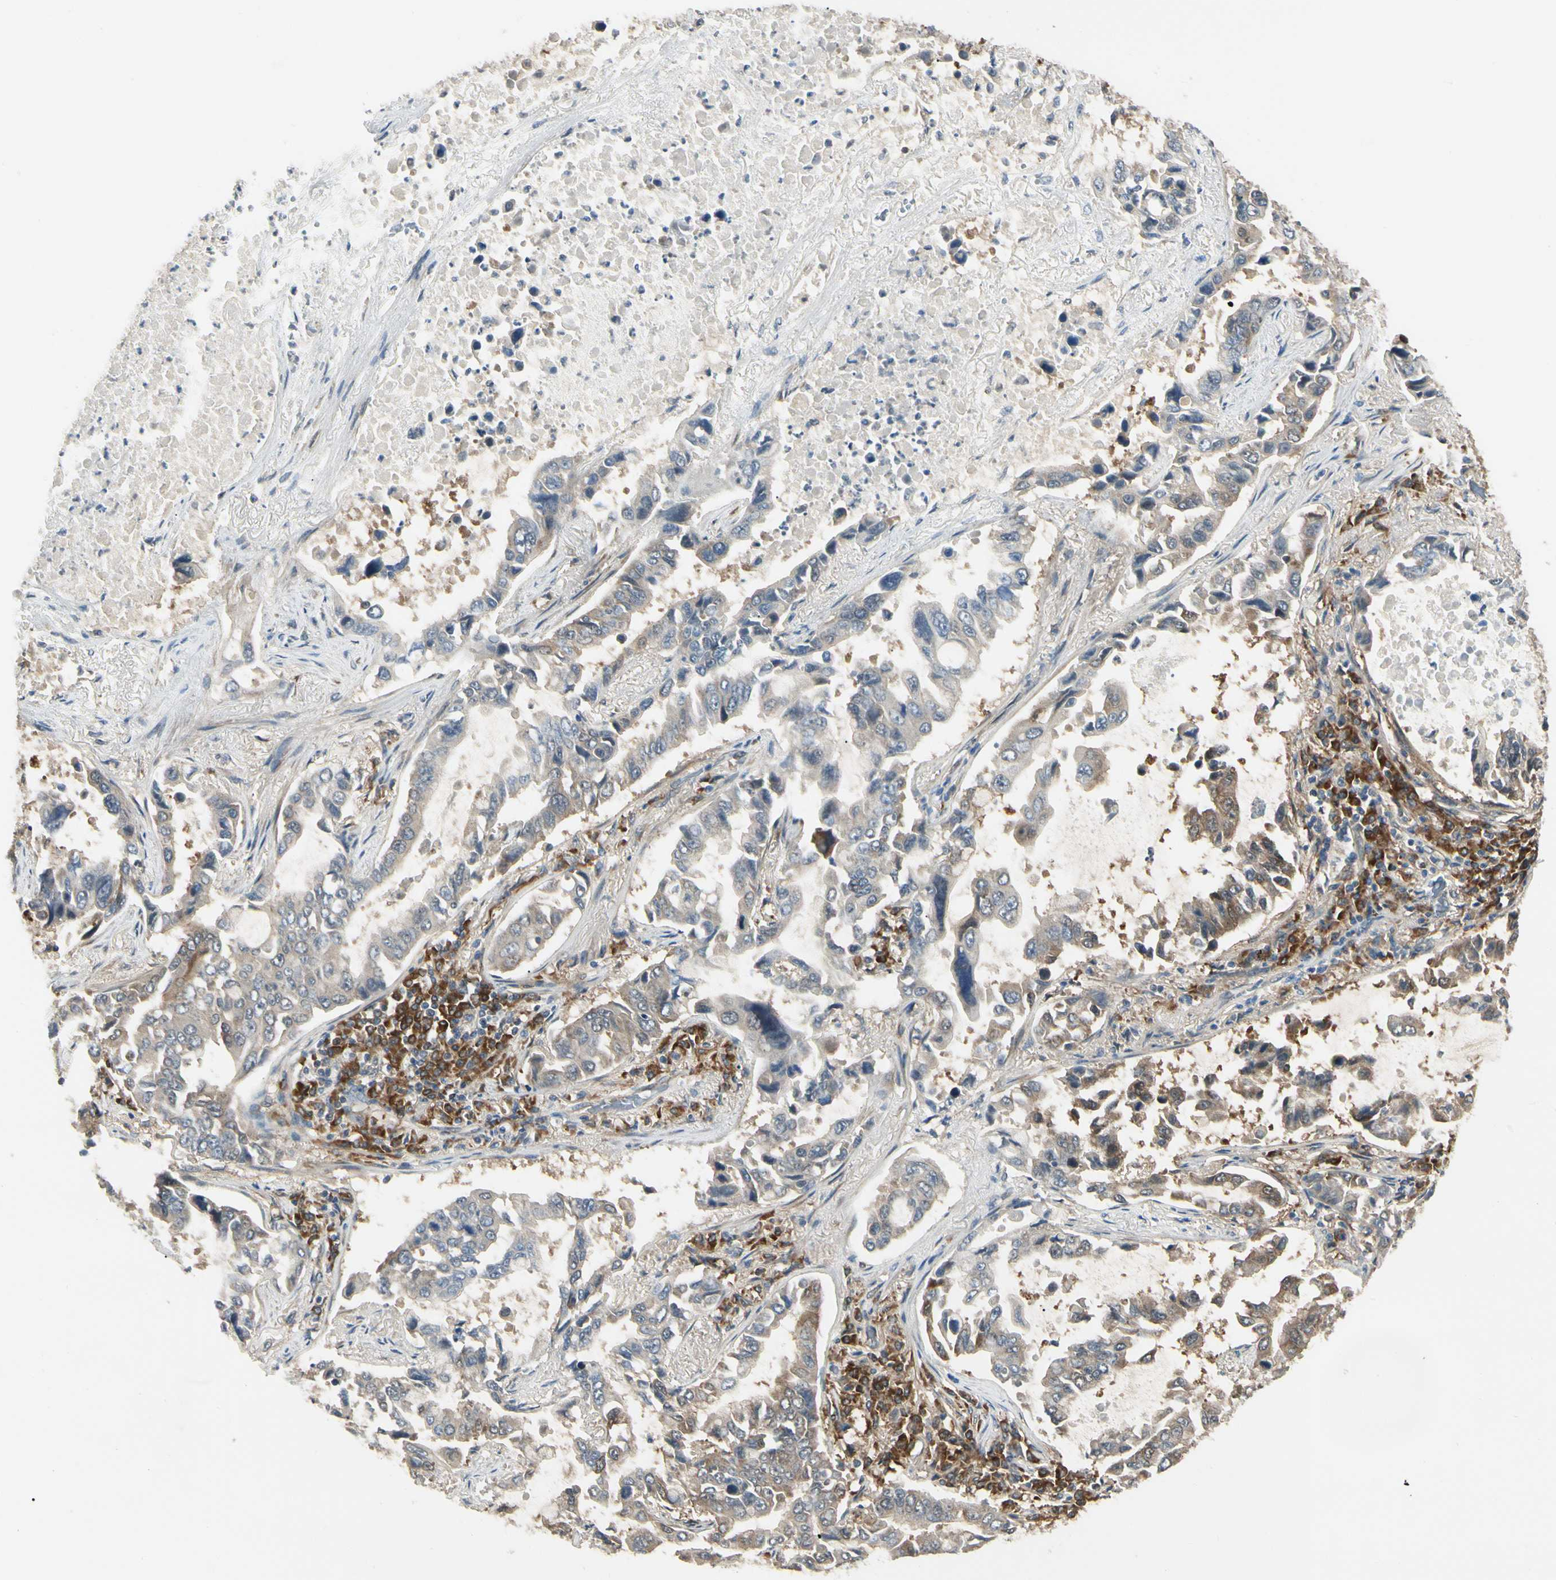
{"staining": {"intensity": "moderate", "quantity": ">75%", "location": "cytoplasmic/membranous"}, "tissue": "lung cancer", "cell_type": "Tumor cells", "image_type": "cancer", "snomed": [{"axis": "morphology", "description": "Adenocarcinoma, NOS"}, {"axis": "topography", "description": "Lung"}], "caption": "Tumor cells show moderate cytoplasmic/membranous positivity in approximately >75% of cells in lung cancer. The protein is shown in brown color, while the nuclei are stained blue.", "gene": "NME1-NME2", "patient": {"sex": "male", "age": 64}}